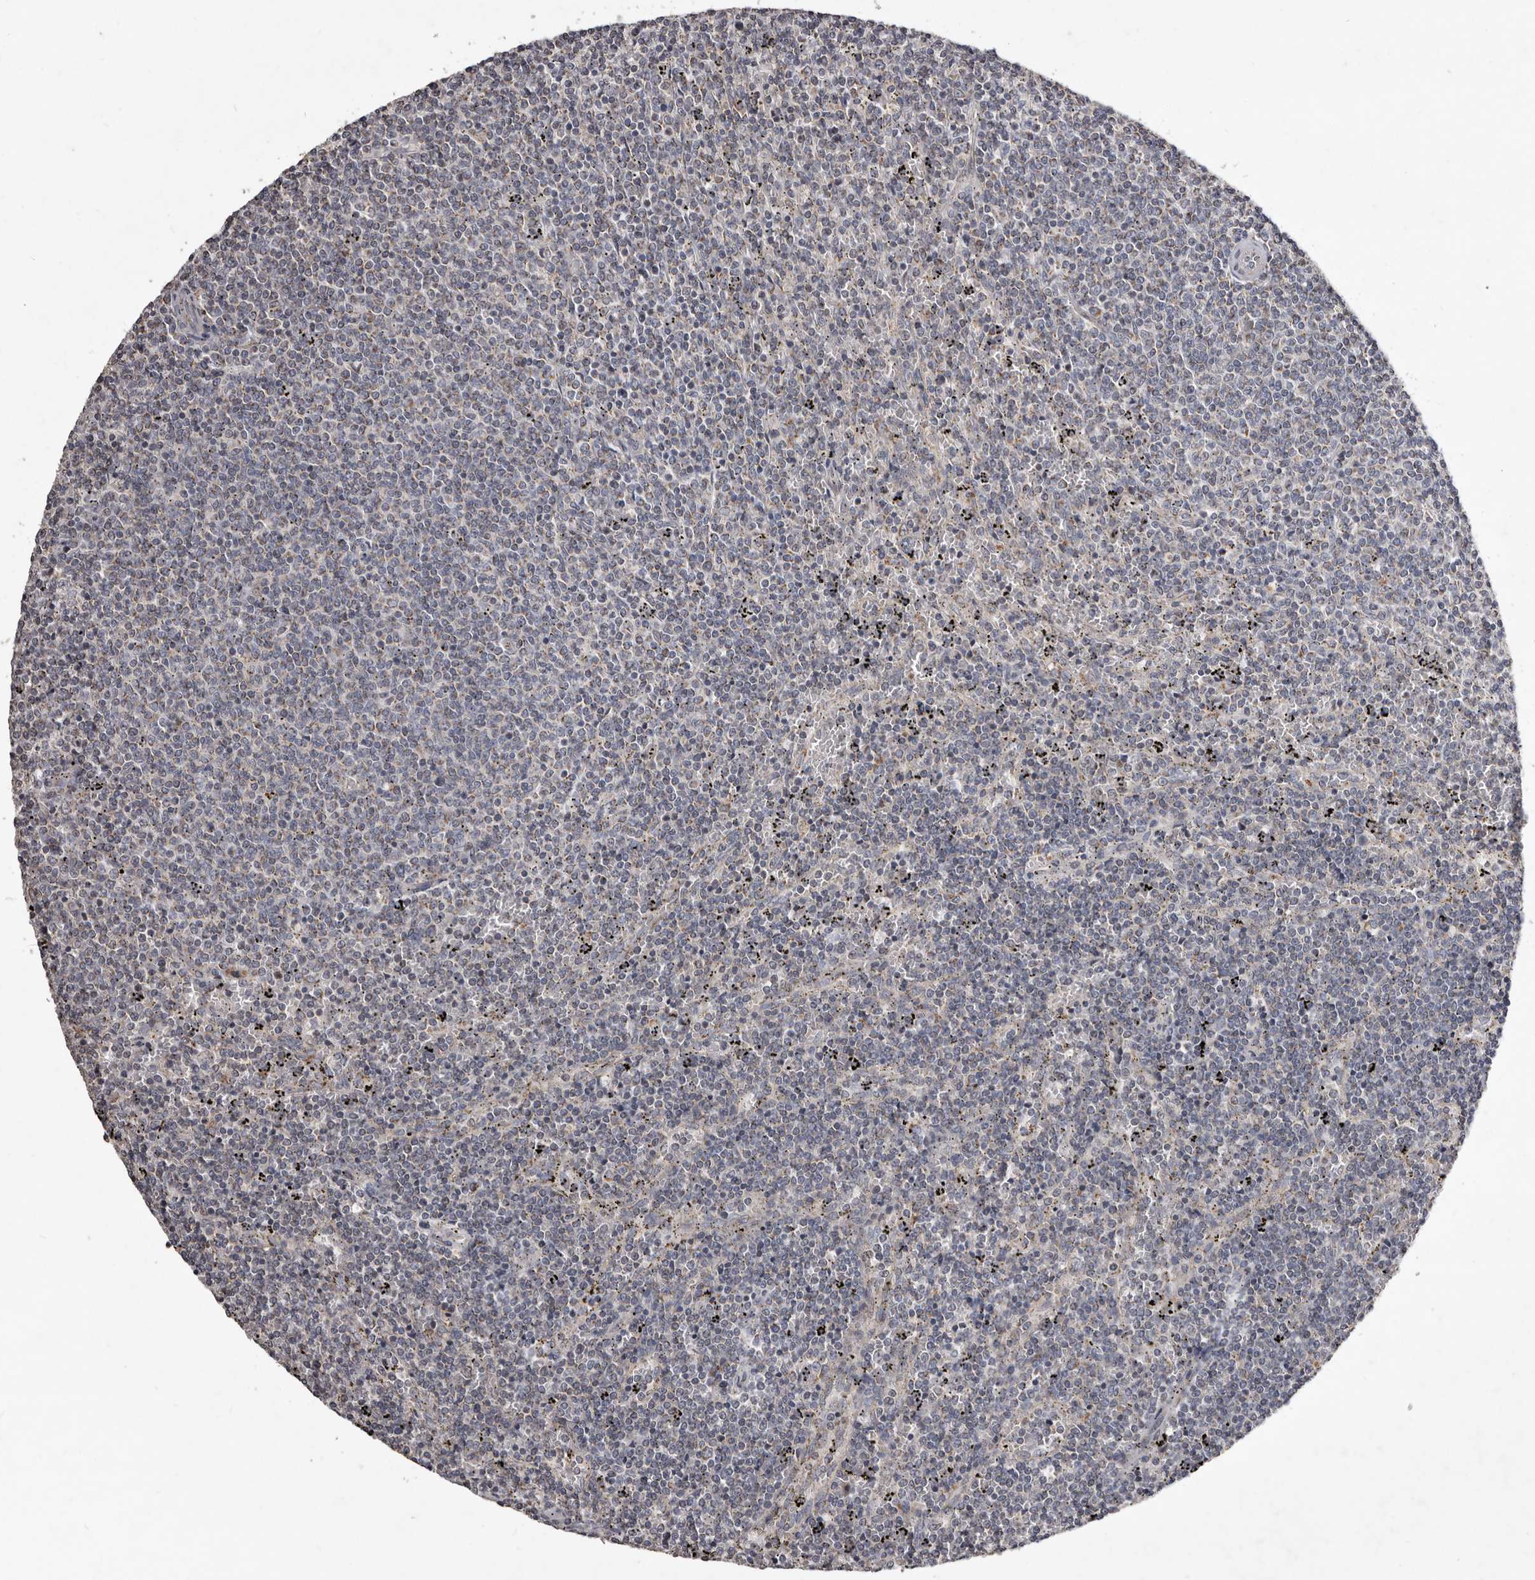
{"staining": {"intensity": "negative", "quantity": "none", "location": "none"}, "tissue": "lymphoma", "cell_type": "Tumor cells", "image_type": "cancer", "snomed": [{"axis": "morphology", "description": "Malignant lymphoma, non-Hodgkin's type, Low grade"}, {"axis": "topography", "description": "Spleen"}], "caption": "The image exhibits no staining of tumor cells in malignant lymphoma, non-Hodgkin's type (low-grade).", "gene": "CXCL14", "patient": {"sex": "female", "age": 50}}